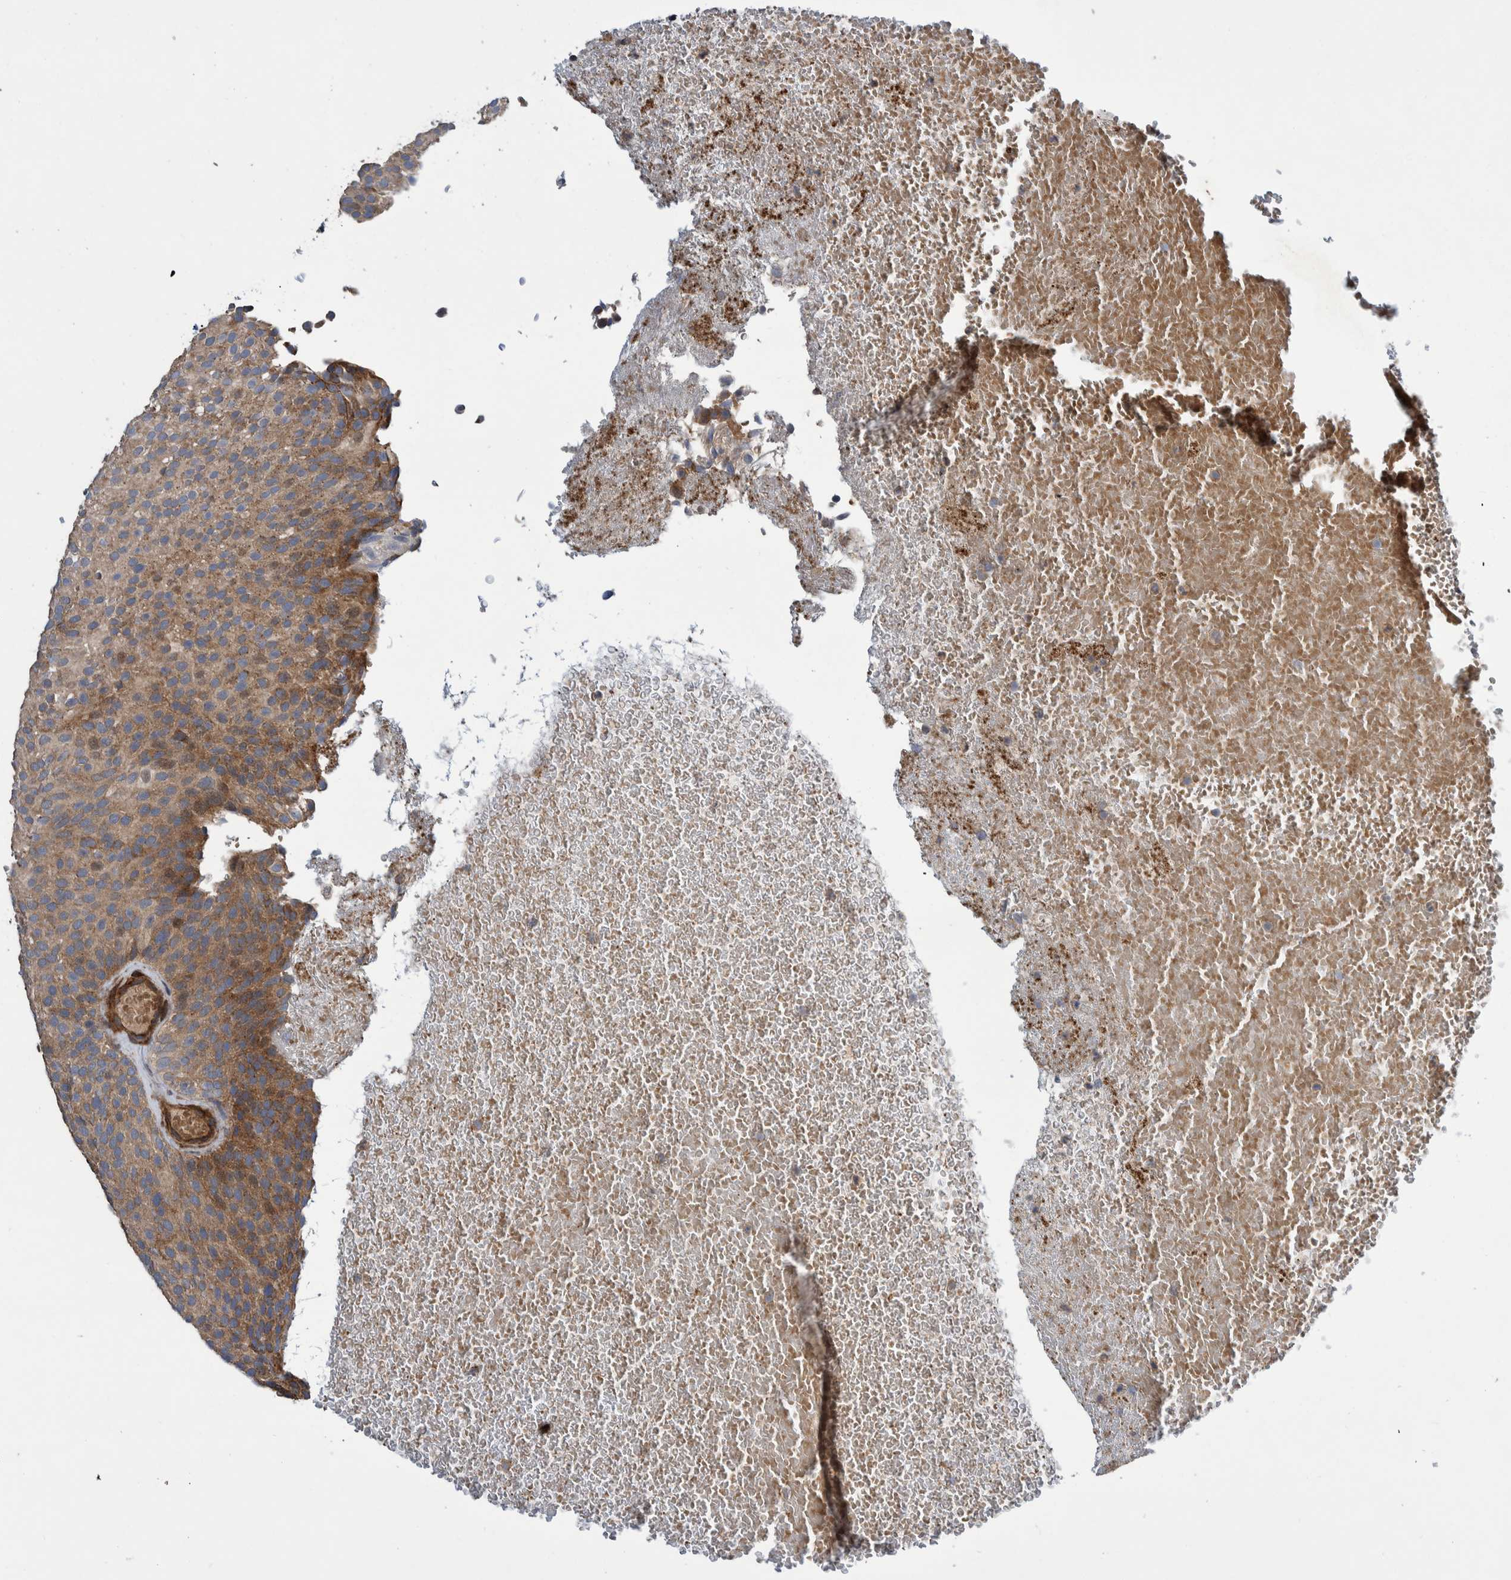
{"staining": {"intensity": "moderate", "quantity": ">75%", "location": "cytoplasmic/membranous"}, "tissue": "urothelial cancer", "cell_type": "Tumor cells", "image_type": "cancer", "snomed": [{"axis": "morphology", "description": "Urothelial carcinoma, Low grade"}, {"axis": "topography", "description": "Urinary bladder"}], "caption": "An image of human urothelial cancer stained for a protein demonstrates moderate cytoplasmic/membranous brown staining in tumor cells.", "gene": "GRPEL2", "patient": {"sex": "male", "age": 78}}